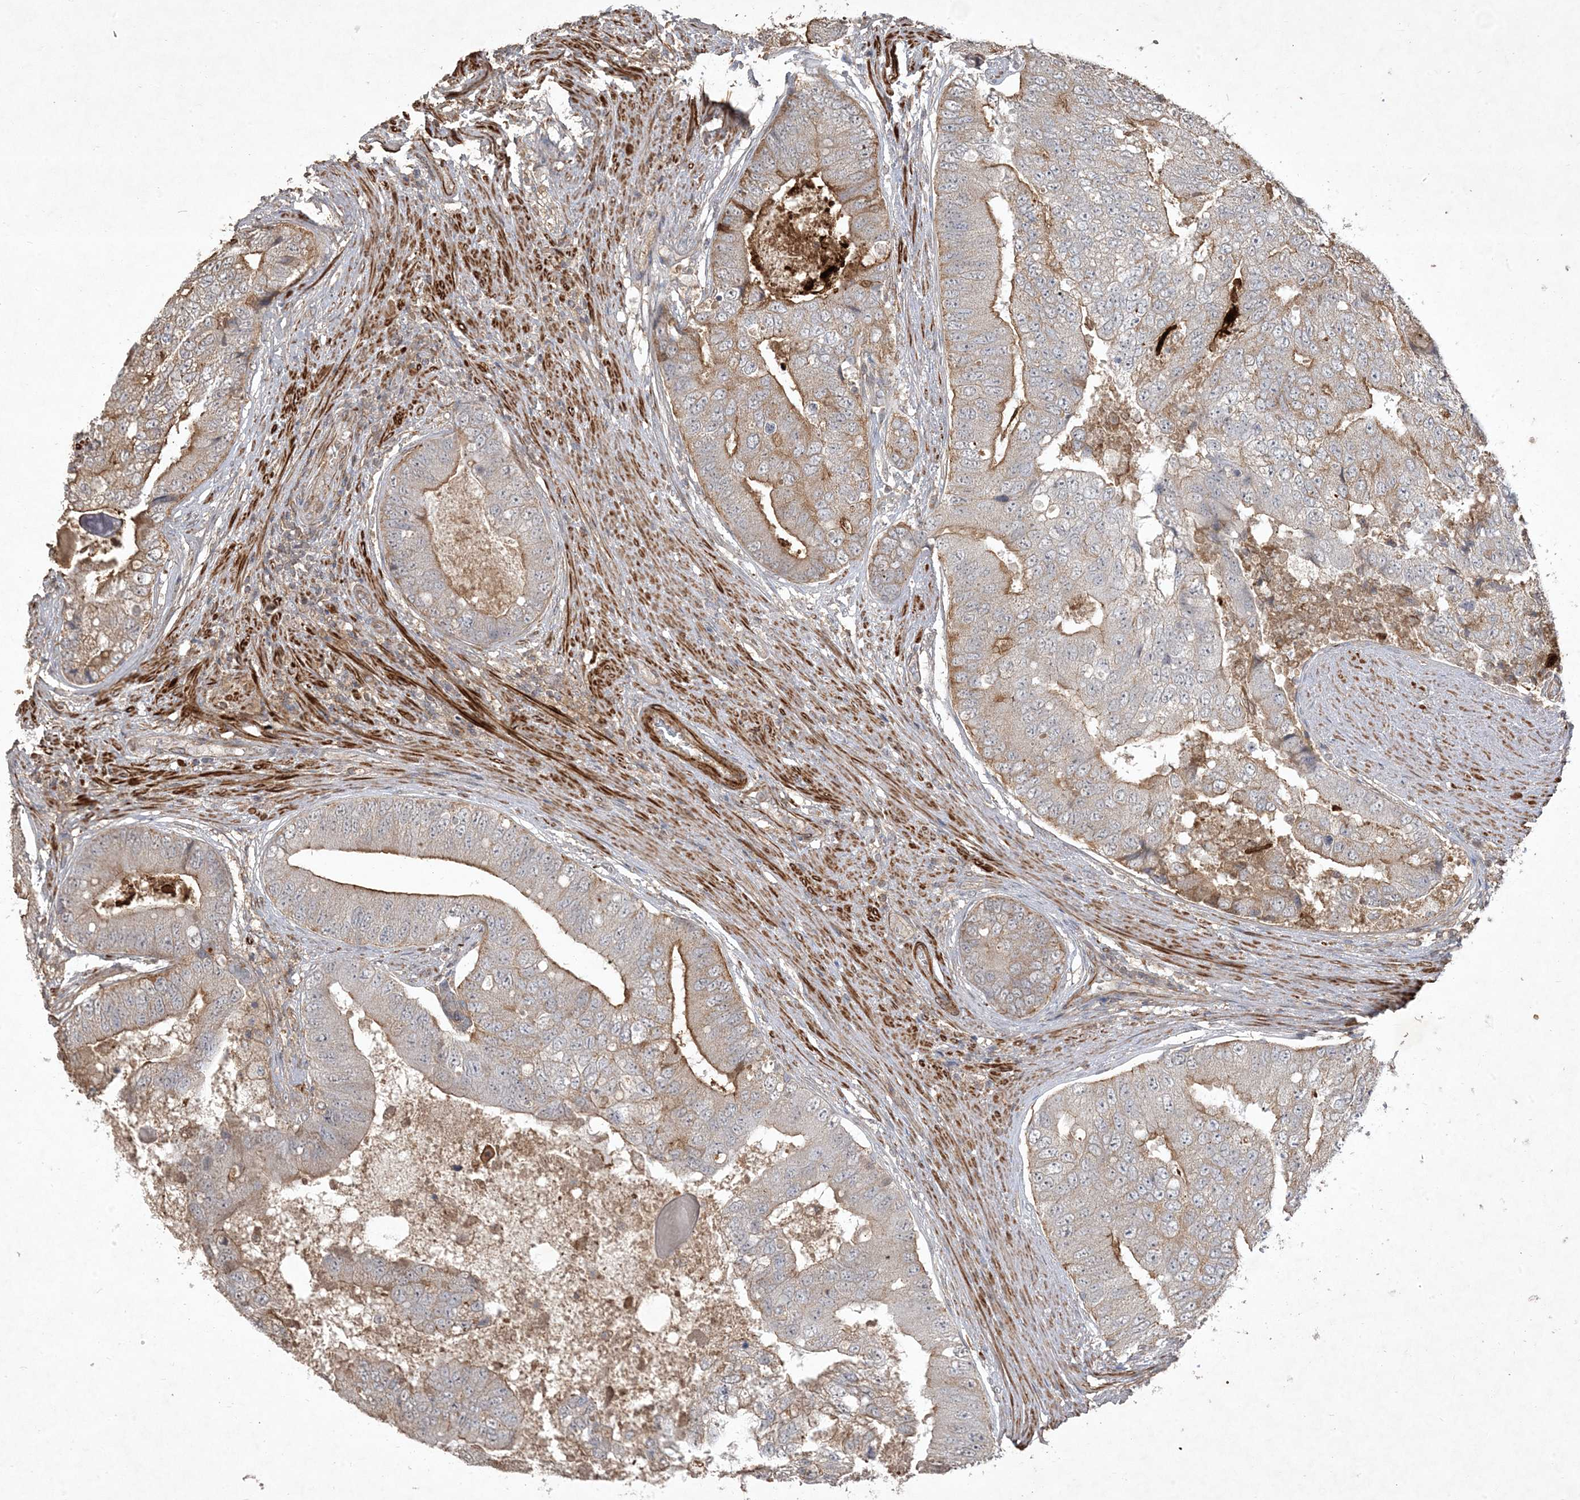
{"staining": {"intensity": "moderate", "quantity": "25%-75%", "location": "cytoplasmic/membranous"}, "tissue": "prostate cancer", "cell_type": "Tumor cells", "image_type": "cancer", "snomed": [{"axis": "morphology", "description": "Adenocarcinoma, High grade"}, {"axis": "topography", "description": "Prostate"}], "caption": "Immunohistochemistry (DAB (3,3'-diaminobenzidine)) staining of human prostate cancer (adenocarcinoma (high-grade)) reveals moderate cytoplasmic/membranous protein staining in about 25%-75% of tumor cells.", "gene": "PRRT3", "patient": {"sex": "male", "age": 70}}